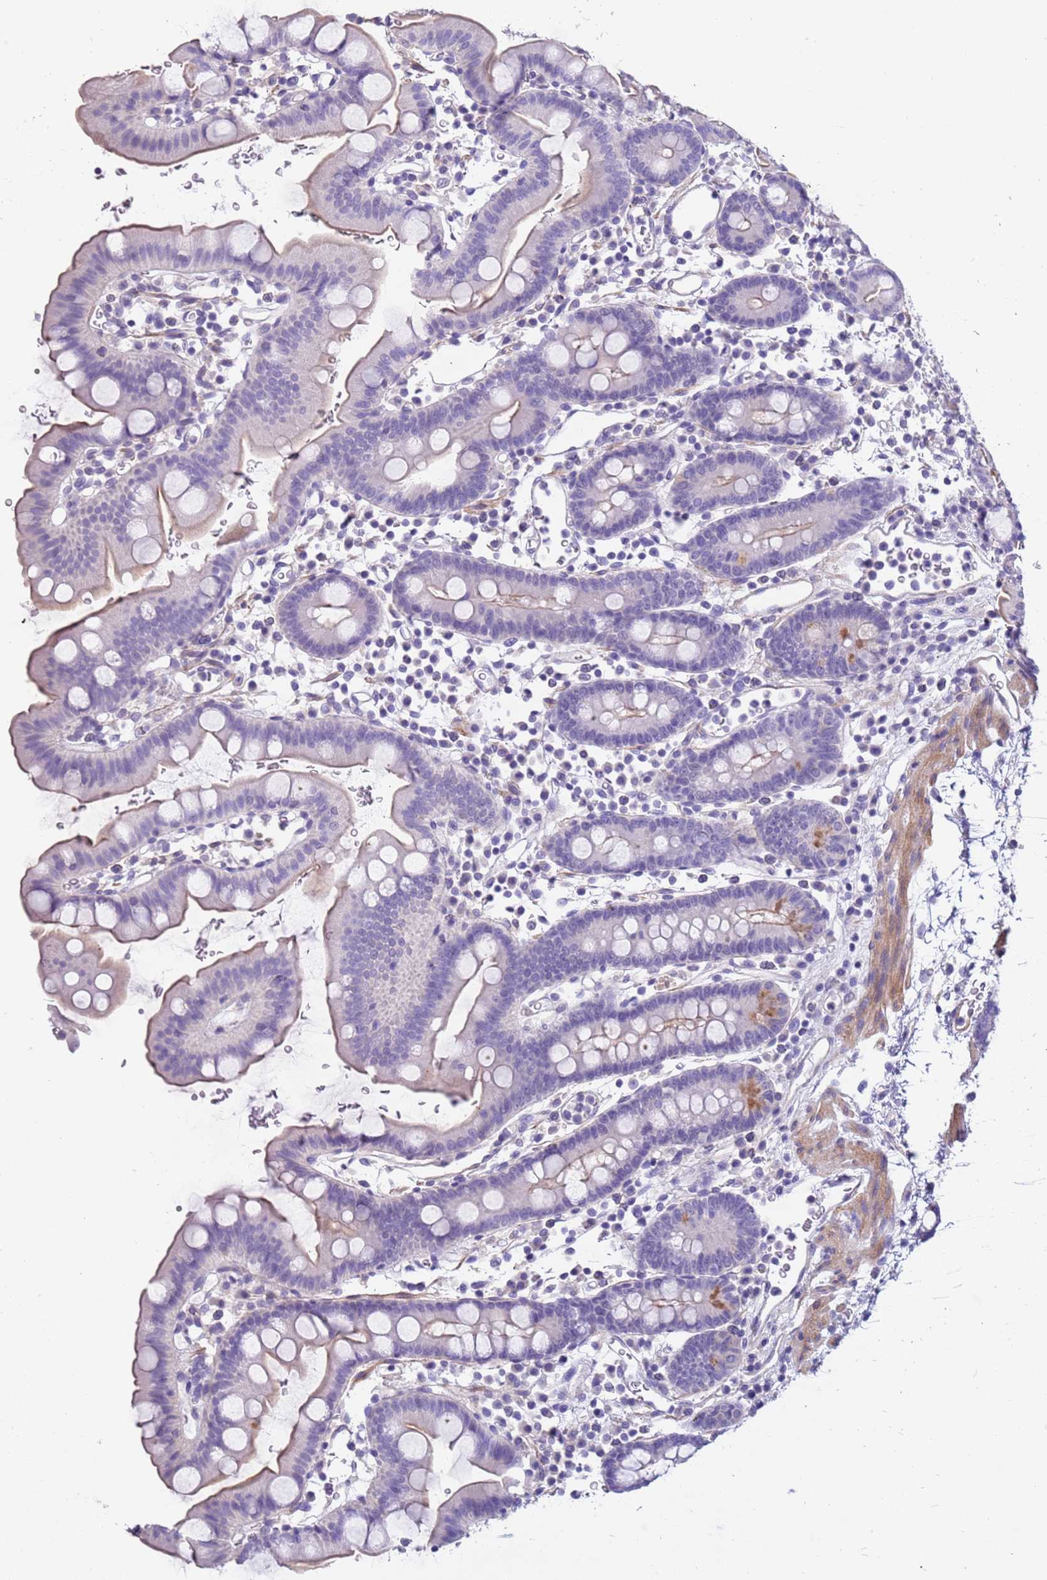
{"staining": {"intensity": "moderate", "quantity": "<25%", "location": "cytoplasmic/membranous"}, "tissue": "small intestine", "cell_type": "Glandular cells", "image_type": "normal", "snomed": [{"axis": "morphology", "description": "Normal tissue, NOS"}, {"axis": "topography", "description": "Stomach, upper"}, {"axis": "topography", "description": "Stomach, lower"}, {"axis": "topography", "description": "Small intestine"}], "caption": "Small intestine was stained to show a protein in brown. There is low levels of moderate cytoplasmic/membranous positivity in about <25% of glandular cells. The staining was performed using DAB (3,3'-diaminobenzidine) to visualize the protein expression in brown, while the nuclei were stained in blue with hematoxylin (Magnification: 20x).", "gene": "PCGF2", "patient": {"sex": "male", "age": 68}}